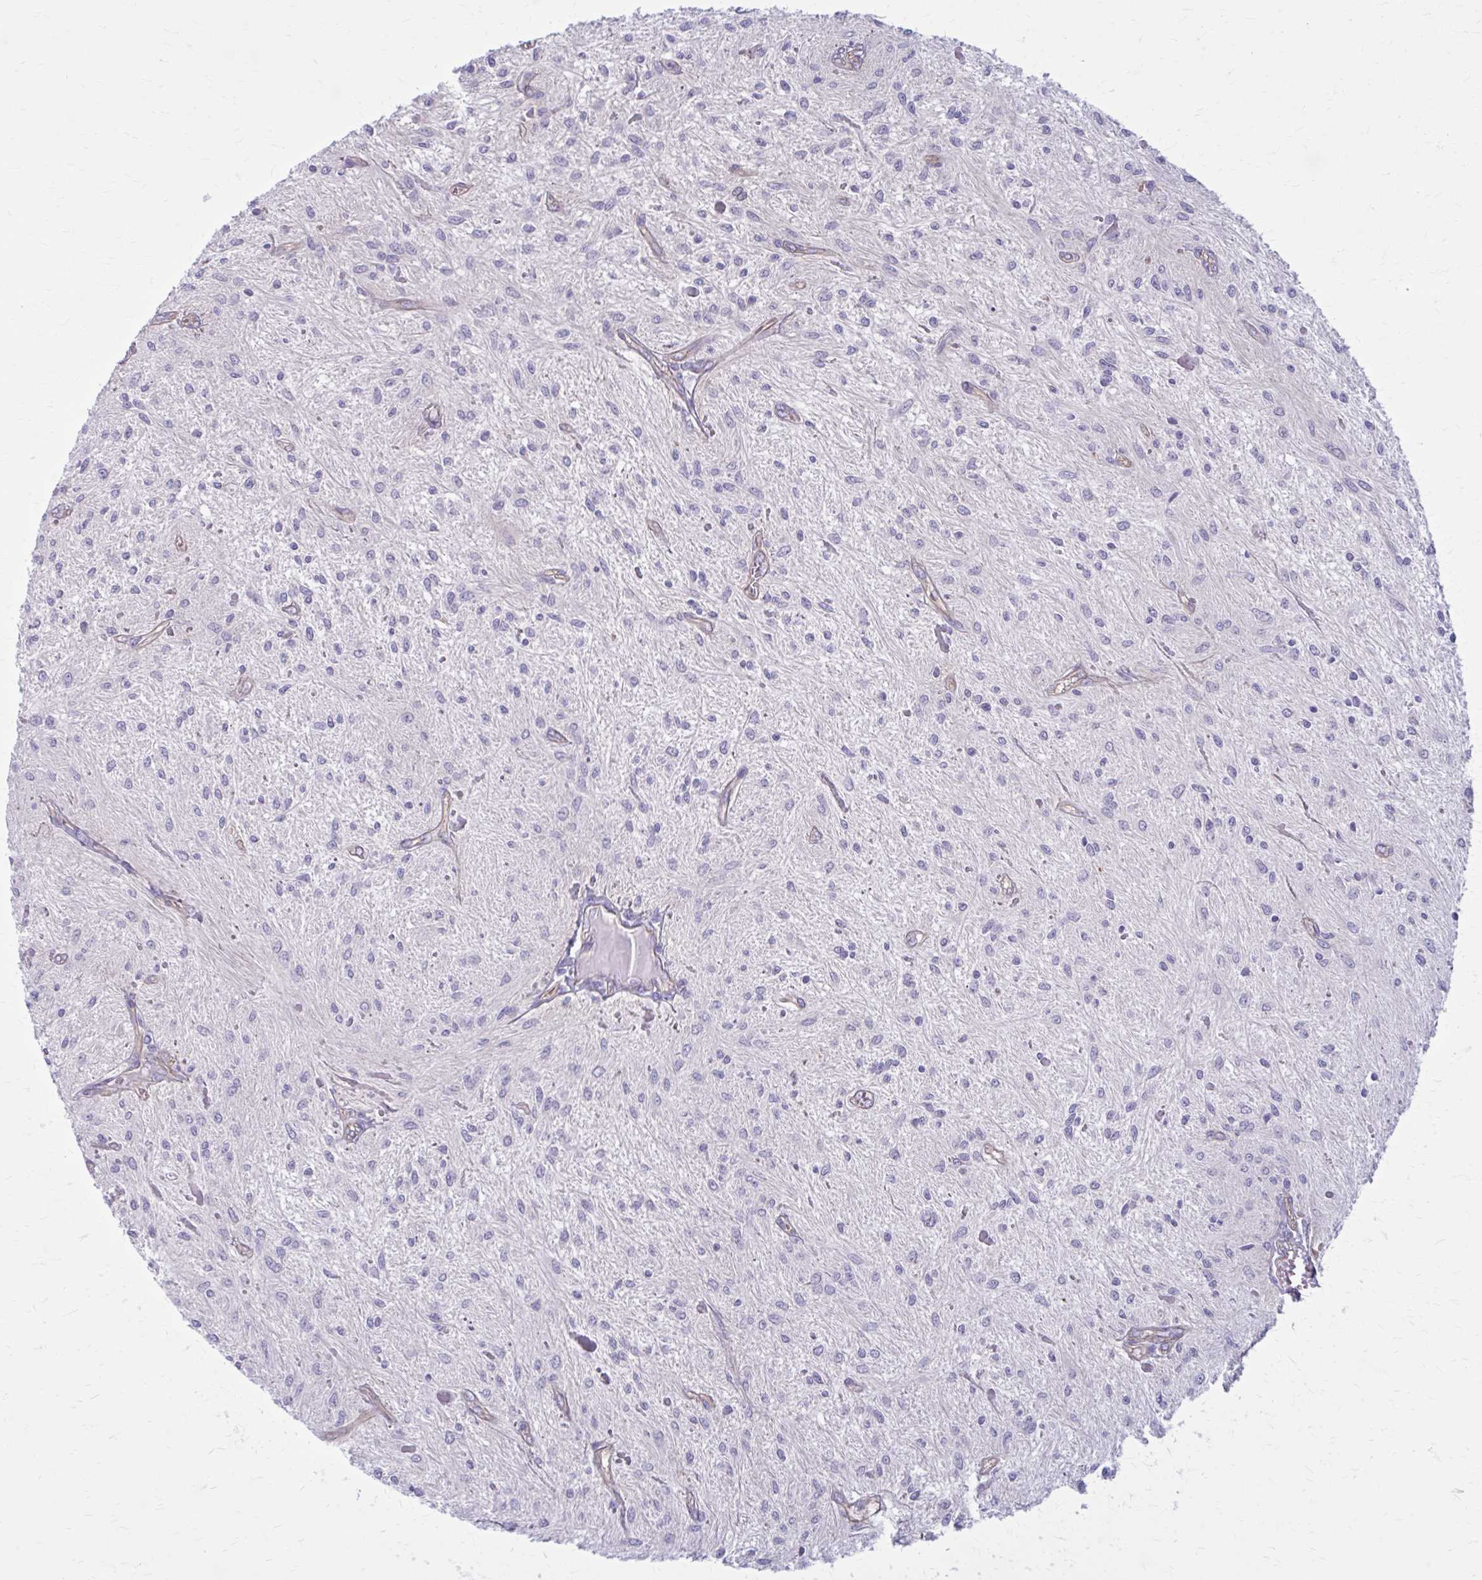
{"staining": {"intensity": "negative", "quantity": "none", "location": "none"}, "tissue": "glioma", "cell_type": "Tumor cells", "image_type": "cancer", "snomed": [{"axis": "morphology", "description": "Glioma, malignant, Low grade"}, {"axis": "topography", "description": "Cerebellum"}], "caption": "IHC of human low-grade glioma (malignant) demonstrates no expression in tumor cells.", "gene": "ZDHHC7", "patient": {"sex": "female", "age": 14}}